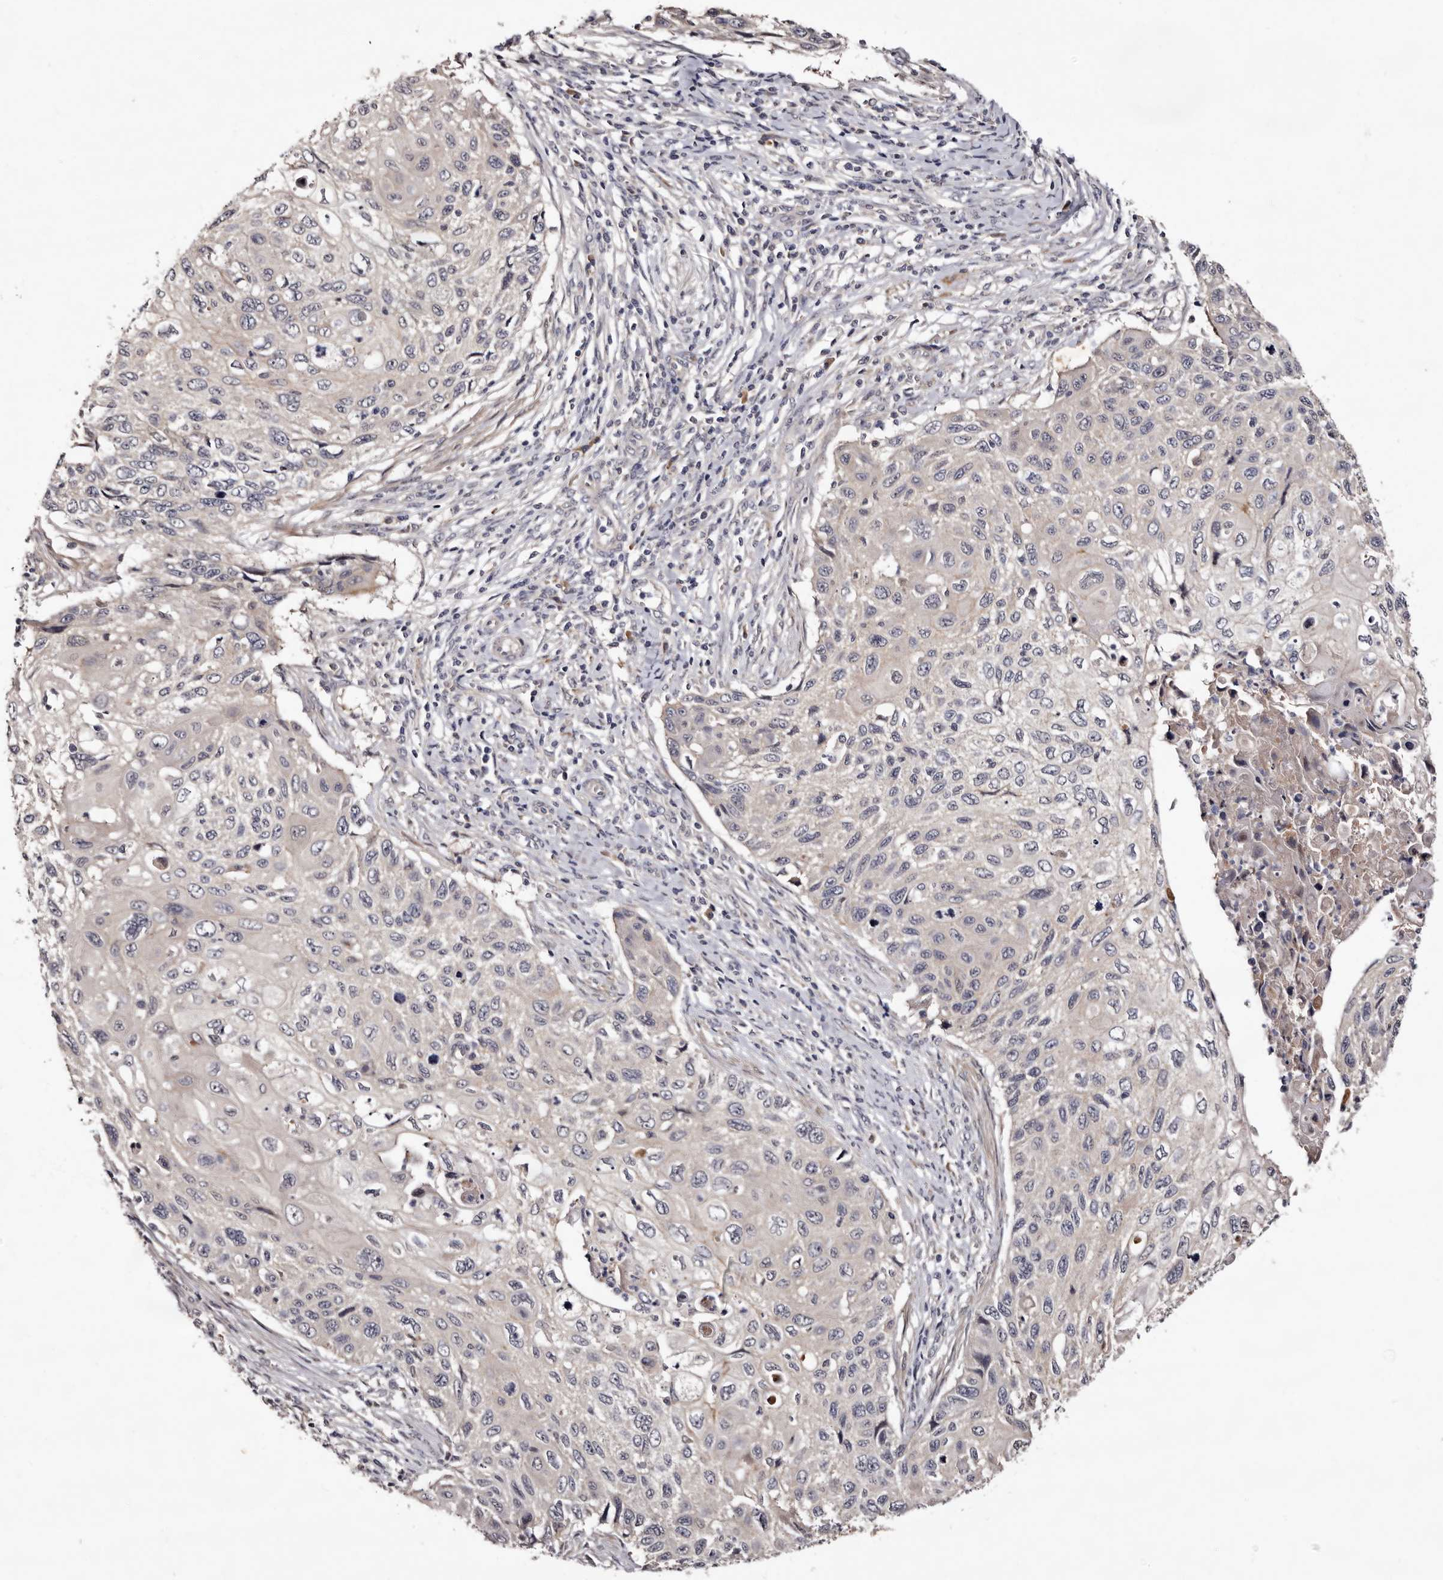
{"staining": {"intensity": "negative", "quantity": "none", "location": "none"}, "tissue": "cervical cancer", "cell_type": "Tumor cells", "image_type": "cancer", "snomed": [{"axis": "morphology", "description": "Squamous cell carcinoma, NOS"}, {"axis": "topography", "description": "Cervix"}], "caption": "The IHC micrograph has no significant expression in tumor cells of cervical cancer (squamous cell carcinoma) tissue.", "gene": "LANCL2", "patient": {"sex": "female", "age": 70}}